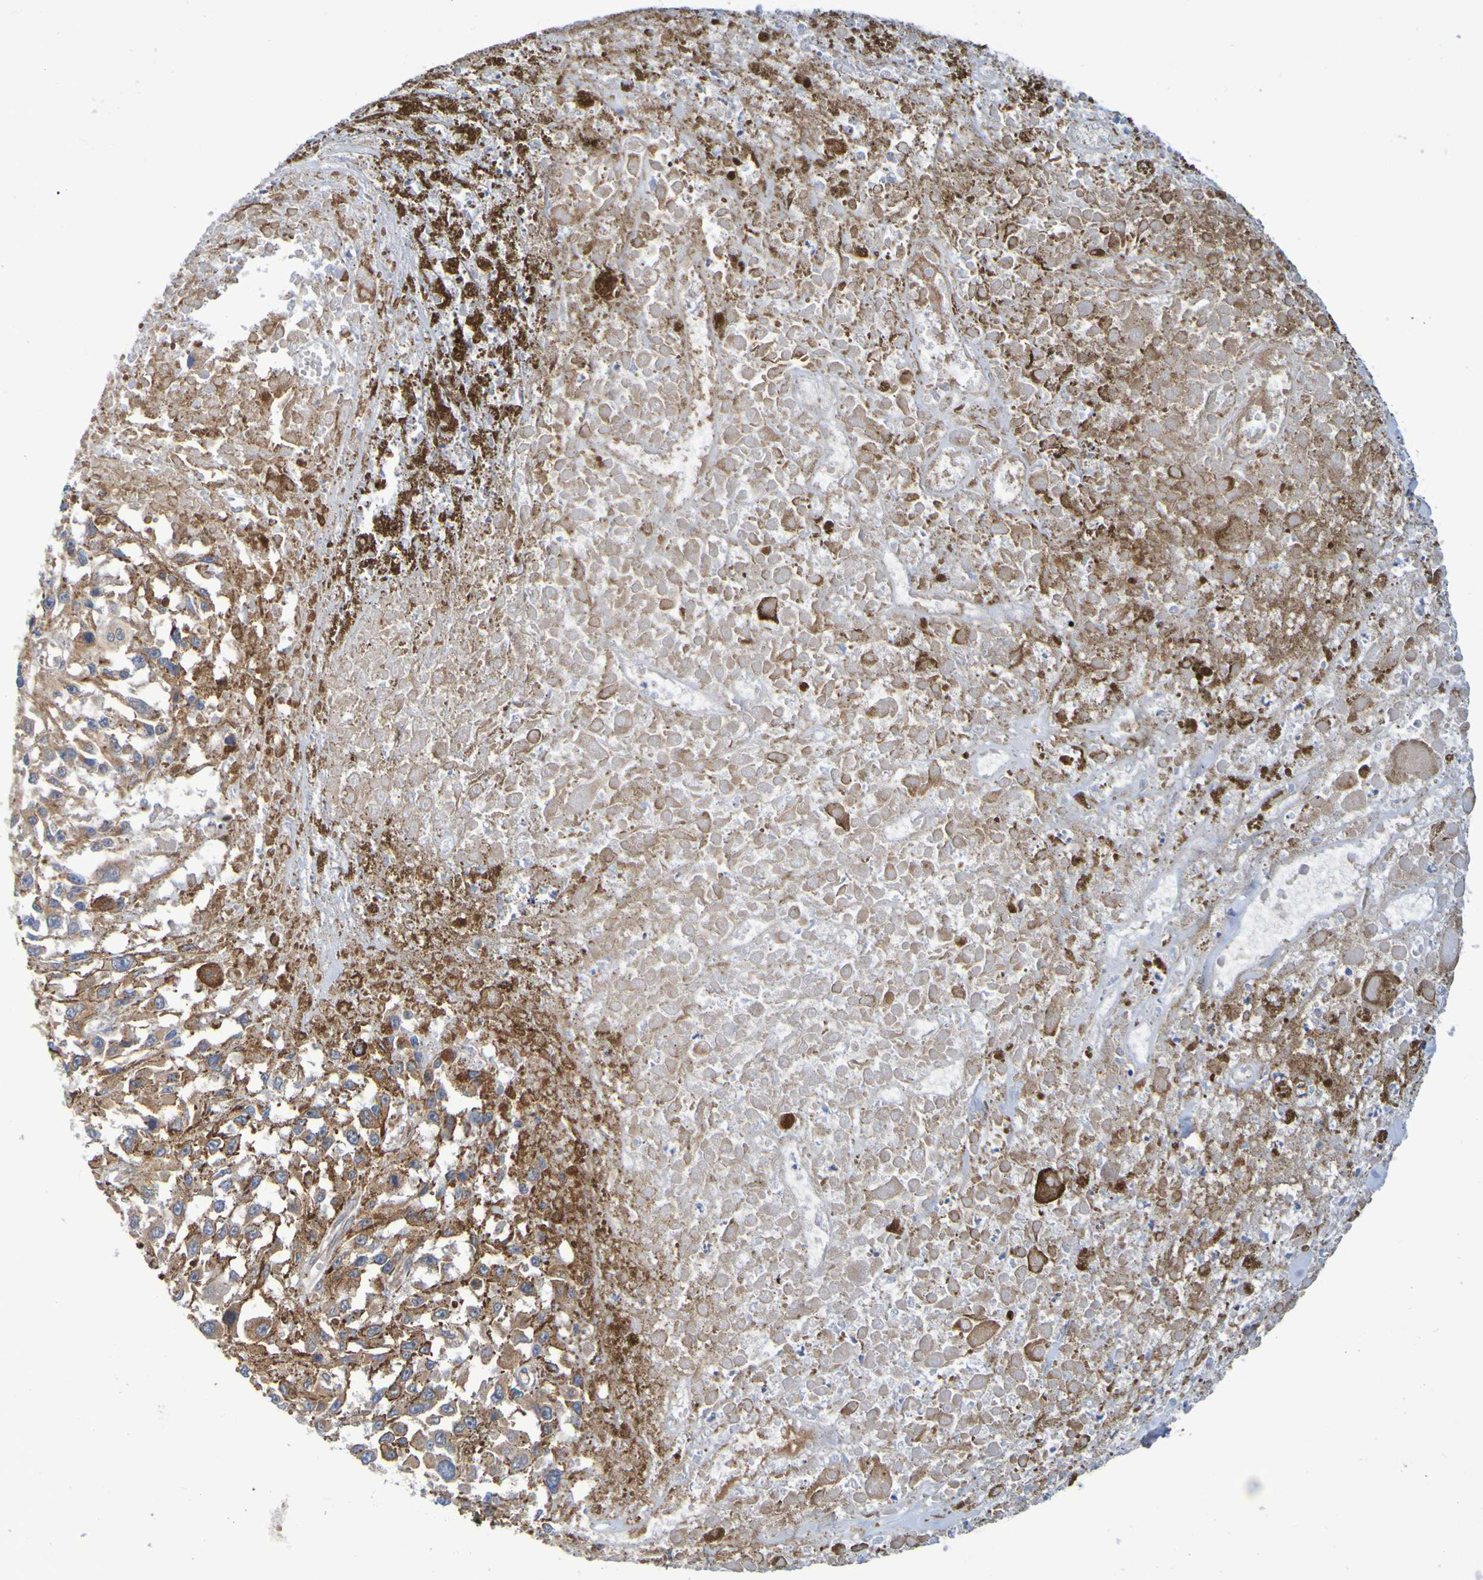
{"staining": {"intensity": "moderate", "quantity": ">75%", "location": "cytoplasmic/membranous"}, "tissue": "melanoma", "cell_type": "Tumor cells", "image_type": "cancer", "snomed": [{"axis": "morphology", "description": "Malignant melanoma, Metastatic site"}, {"axis": "topography", "description": "Lymph node"}], "caption": "A photomicrograph of malignant melanoma (metastatic site) stained for a protein demonstrates moderate cytoplasmic/membranous brown staining in tumor cells.", "gene": "CCDC51", "patient": {"sex": "male", "age": 59}}